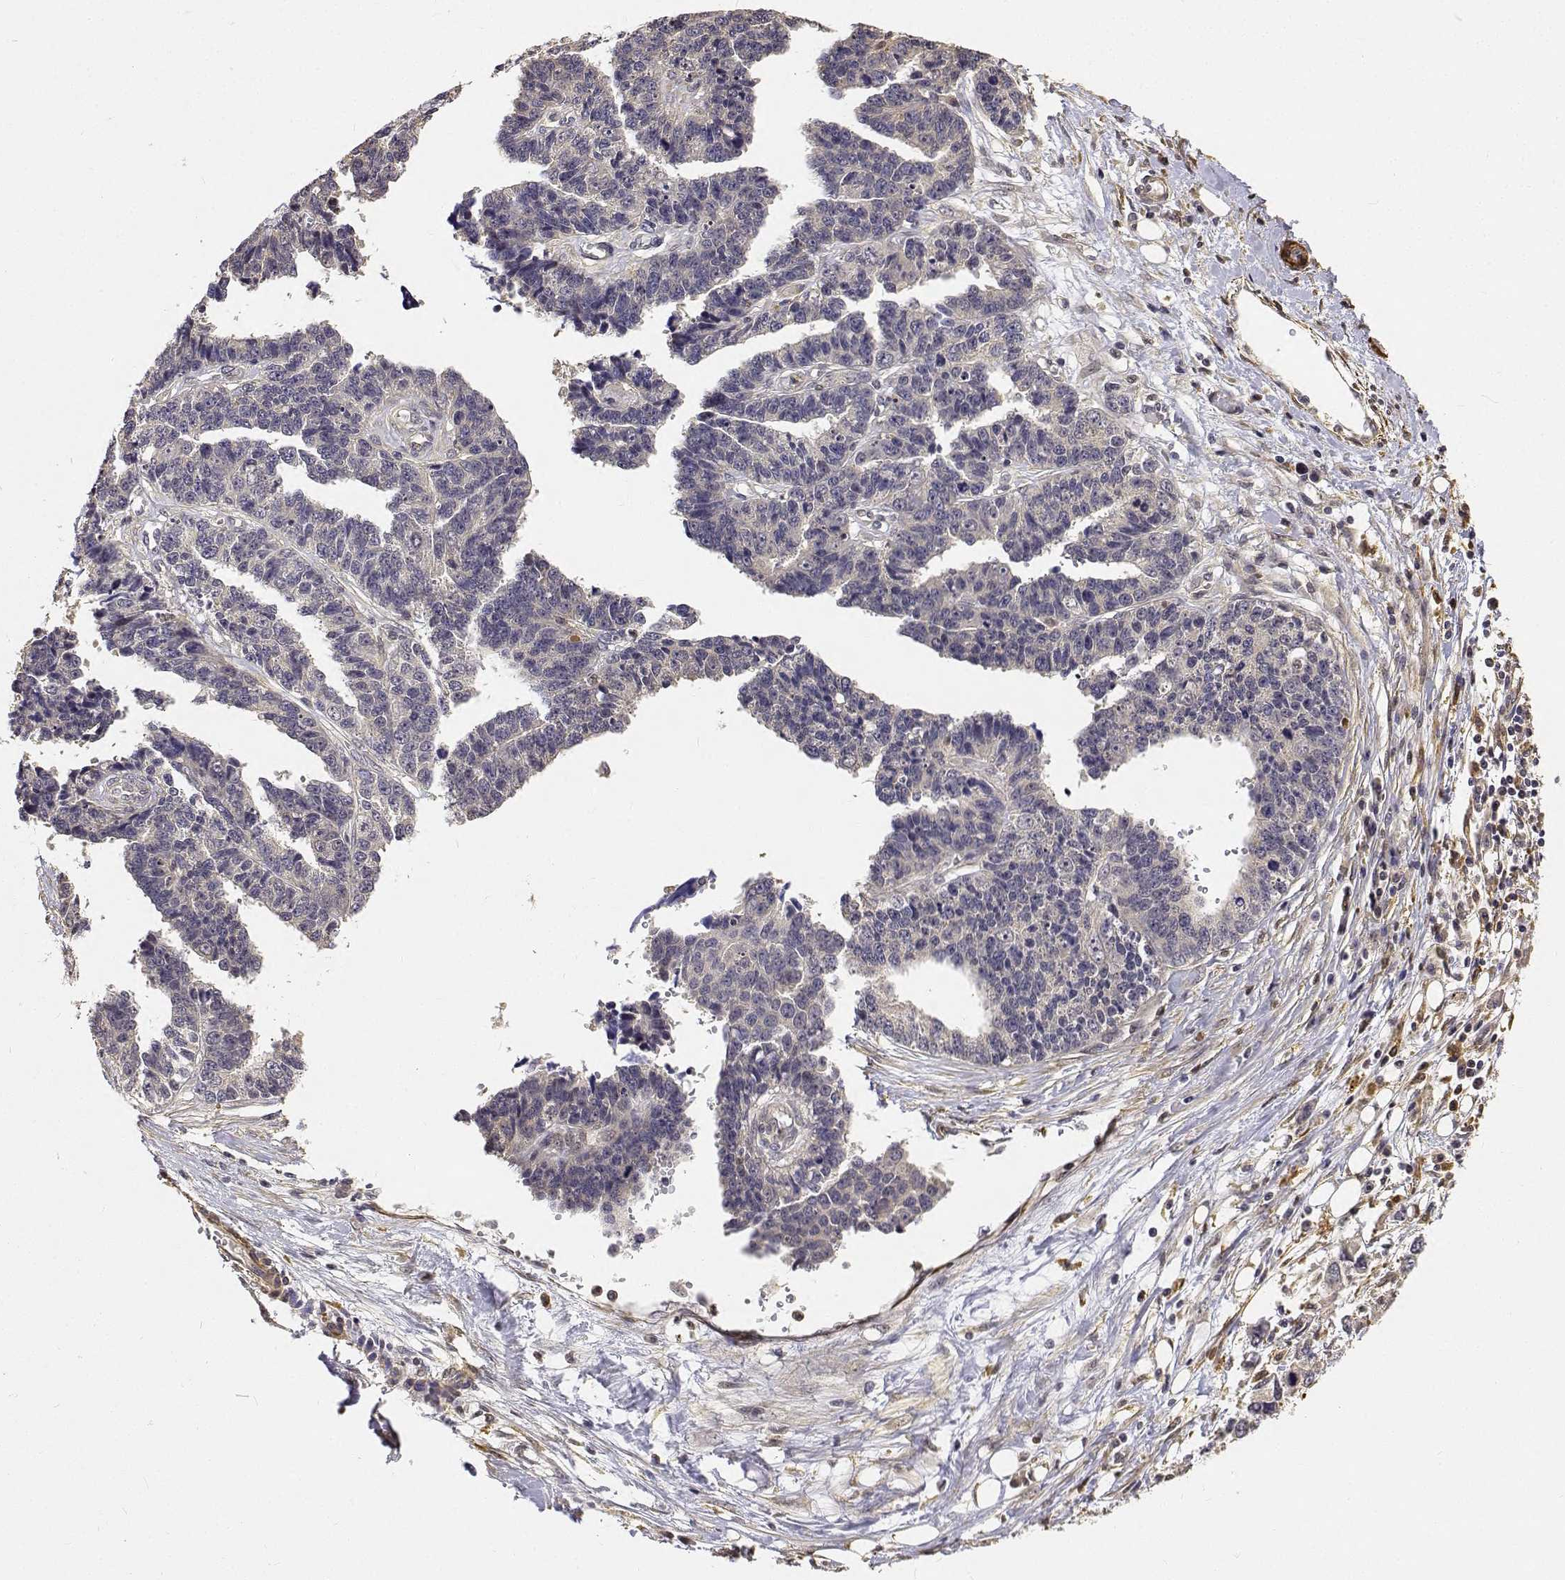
{"staining": {"intensity": "negative", "quantity": "none", "location": "none"}, "tissue": "ovarian cancer", "cell_type": "Tumor cells", "image_type": "cancer", "snomed": [{"axis": "morphology", "description": "Cystadenocarcinoma, serous, NOS"}, {"axis": "topography", "description": "Ovary"}], "caption": "The histopathology image reveals no significant staining in tumor cells of ovarian serous cystadenocarcinoma. (DAB immunohistochemistry, high magnification).", "gene": "PCID2", "patient": {"sex": "female", "age": 76}}